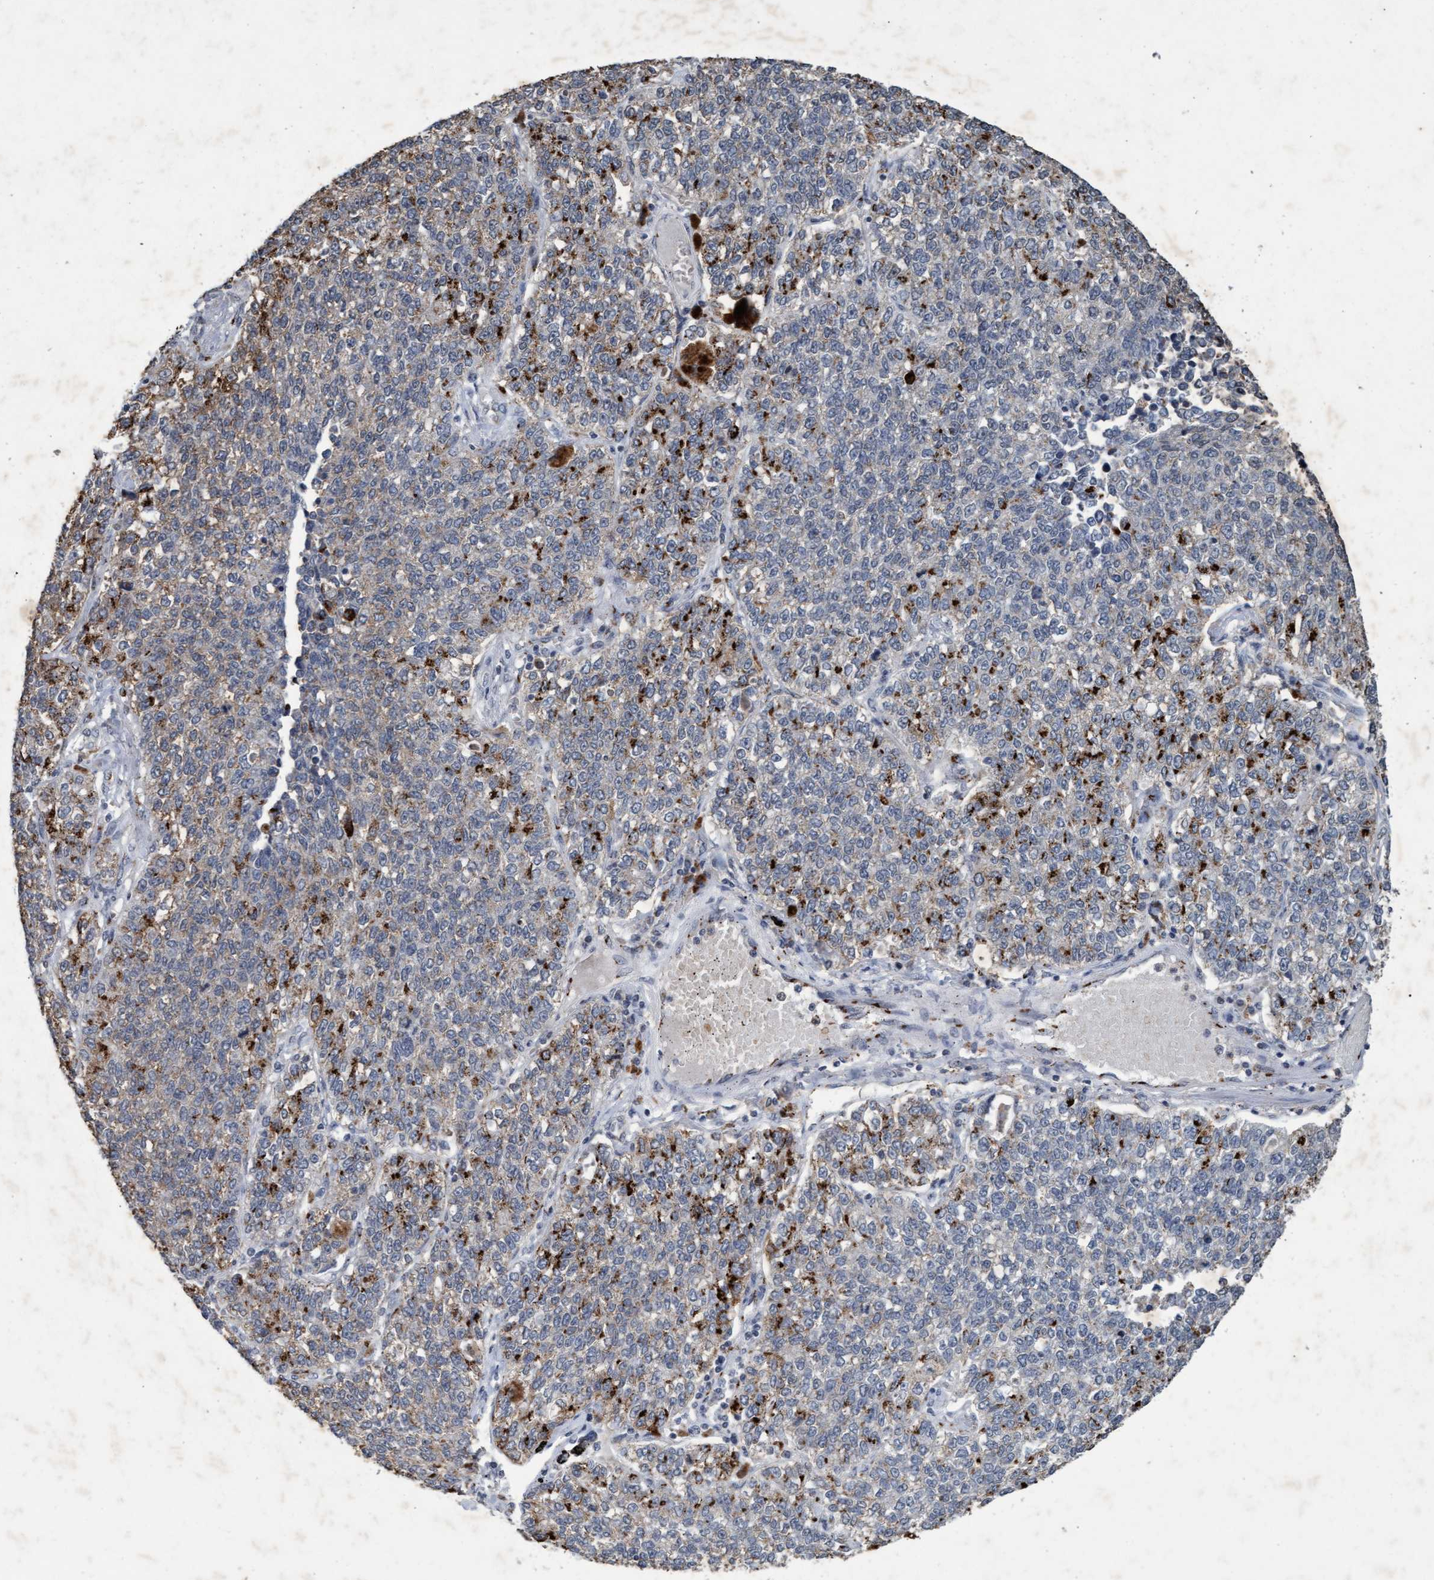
{"staining": {"intensity": "strong", "quantity": "<25%", "location": "cytoplasmic/membranous"}, "tissue": "lung cancer", "cell_type": "Tumor cells", "image_type": "cancer", "snomed": [{"axis": "morphology", "description": "Adenocarcinoma, NOS"}, {"axis": "topography", "description": "Lung"}], "caption": "Lung cancer stained with DAB IHC demonstrates medium levels of strong cytoplasmic/membranous expression in about <25% of tumor cells. Immunohistochemistry (ihc) stains the protein in brown and the nuclei are stained blue.", "gene": "GALC", "patient": {"sex": "male", "age": 49}}